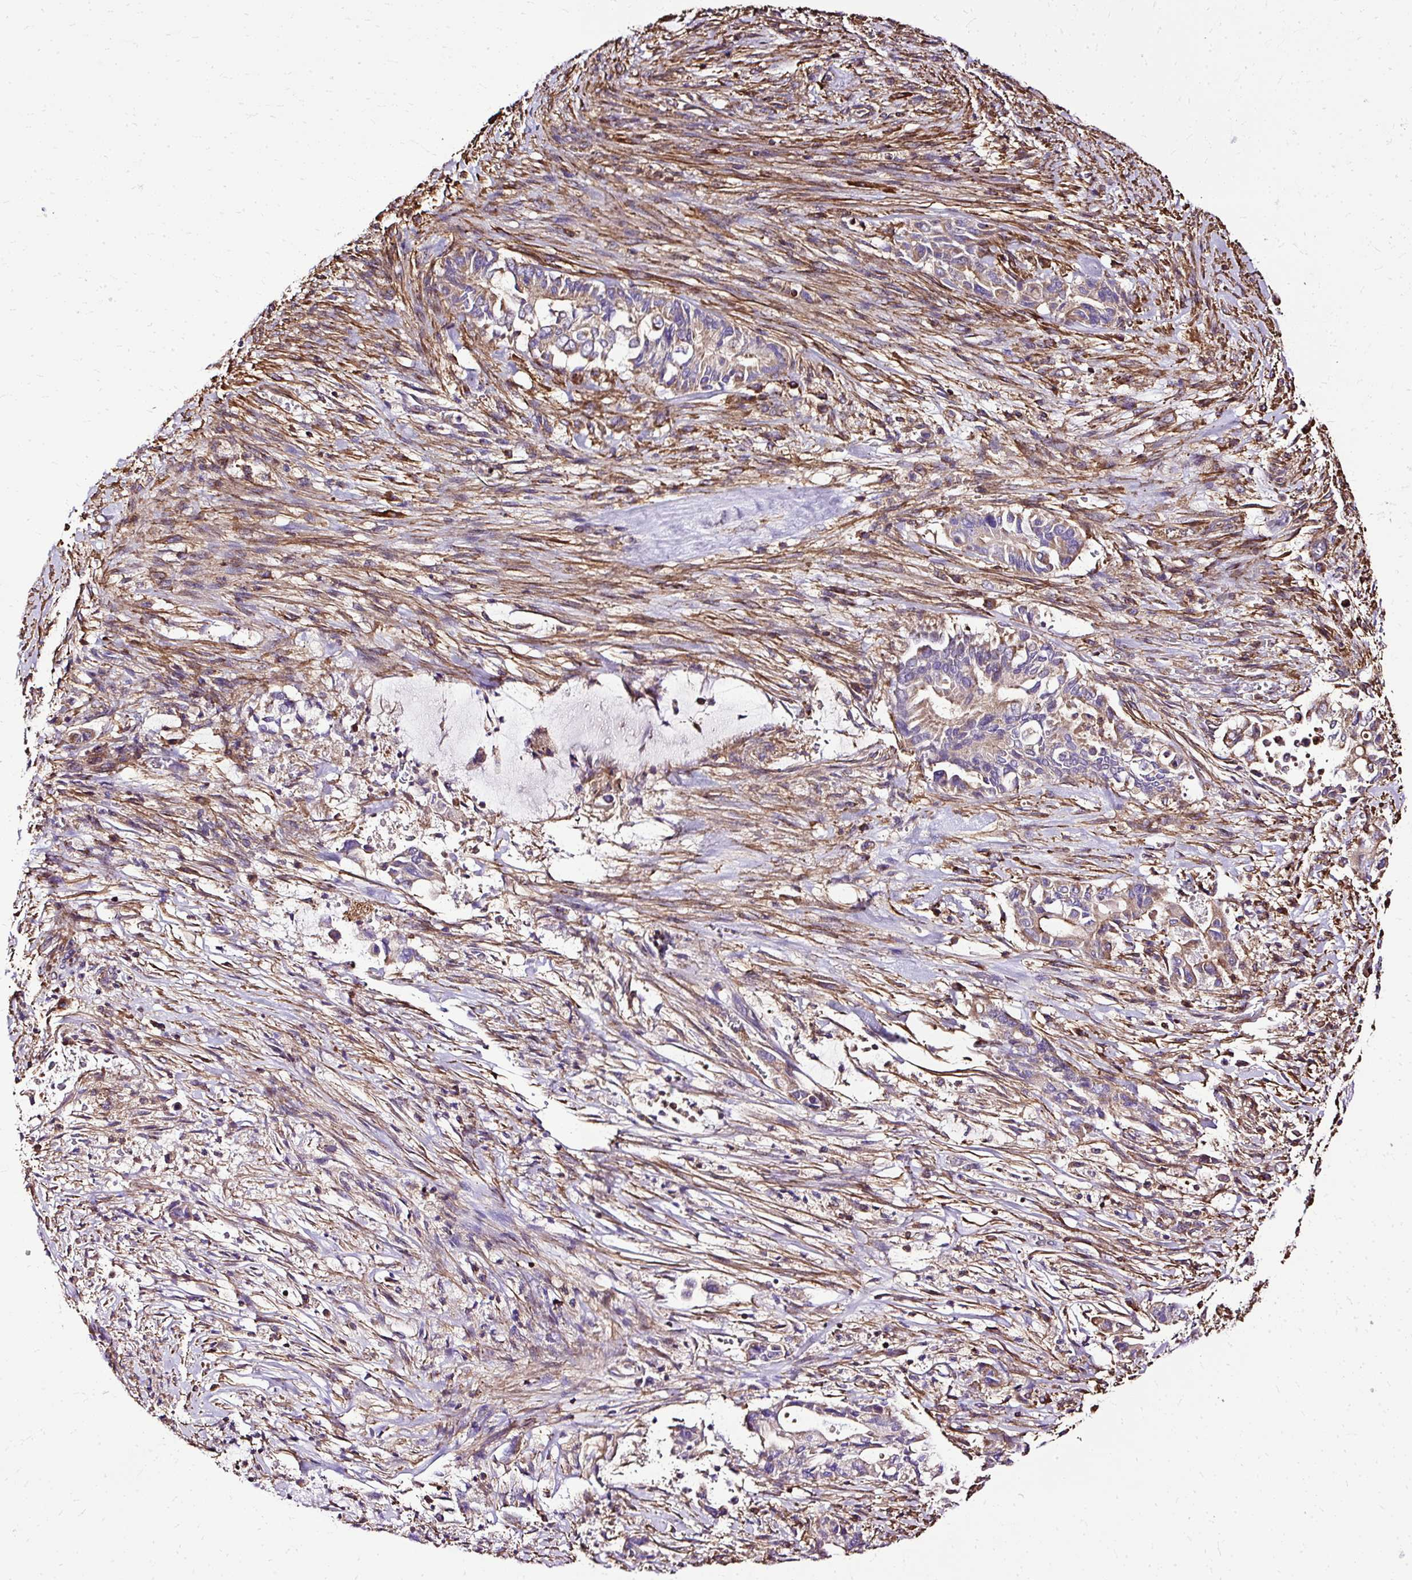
{"staining": {"intensity": "moderate", "quantity": "<25%", "location": "cytoplasmic/membranous"}, "tissue": "pancreatic cancer", "cell_type": "Tumor cells", "image_type": "cancer", "snomed": [{"axis": "morphology", "description": "Adenocarcinoma, NOS"}, {"axis": "topography", "description": "Pancreas"}], "caption": "Tumor cells reveal moderate cytoplasmic/membranous positivity in approximately <25% of cells in adenocarcinoma (pancreatic).", "gene": "KLHL11", "patient": {"sex": "male", "age": 68}}